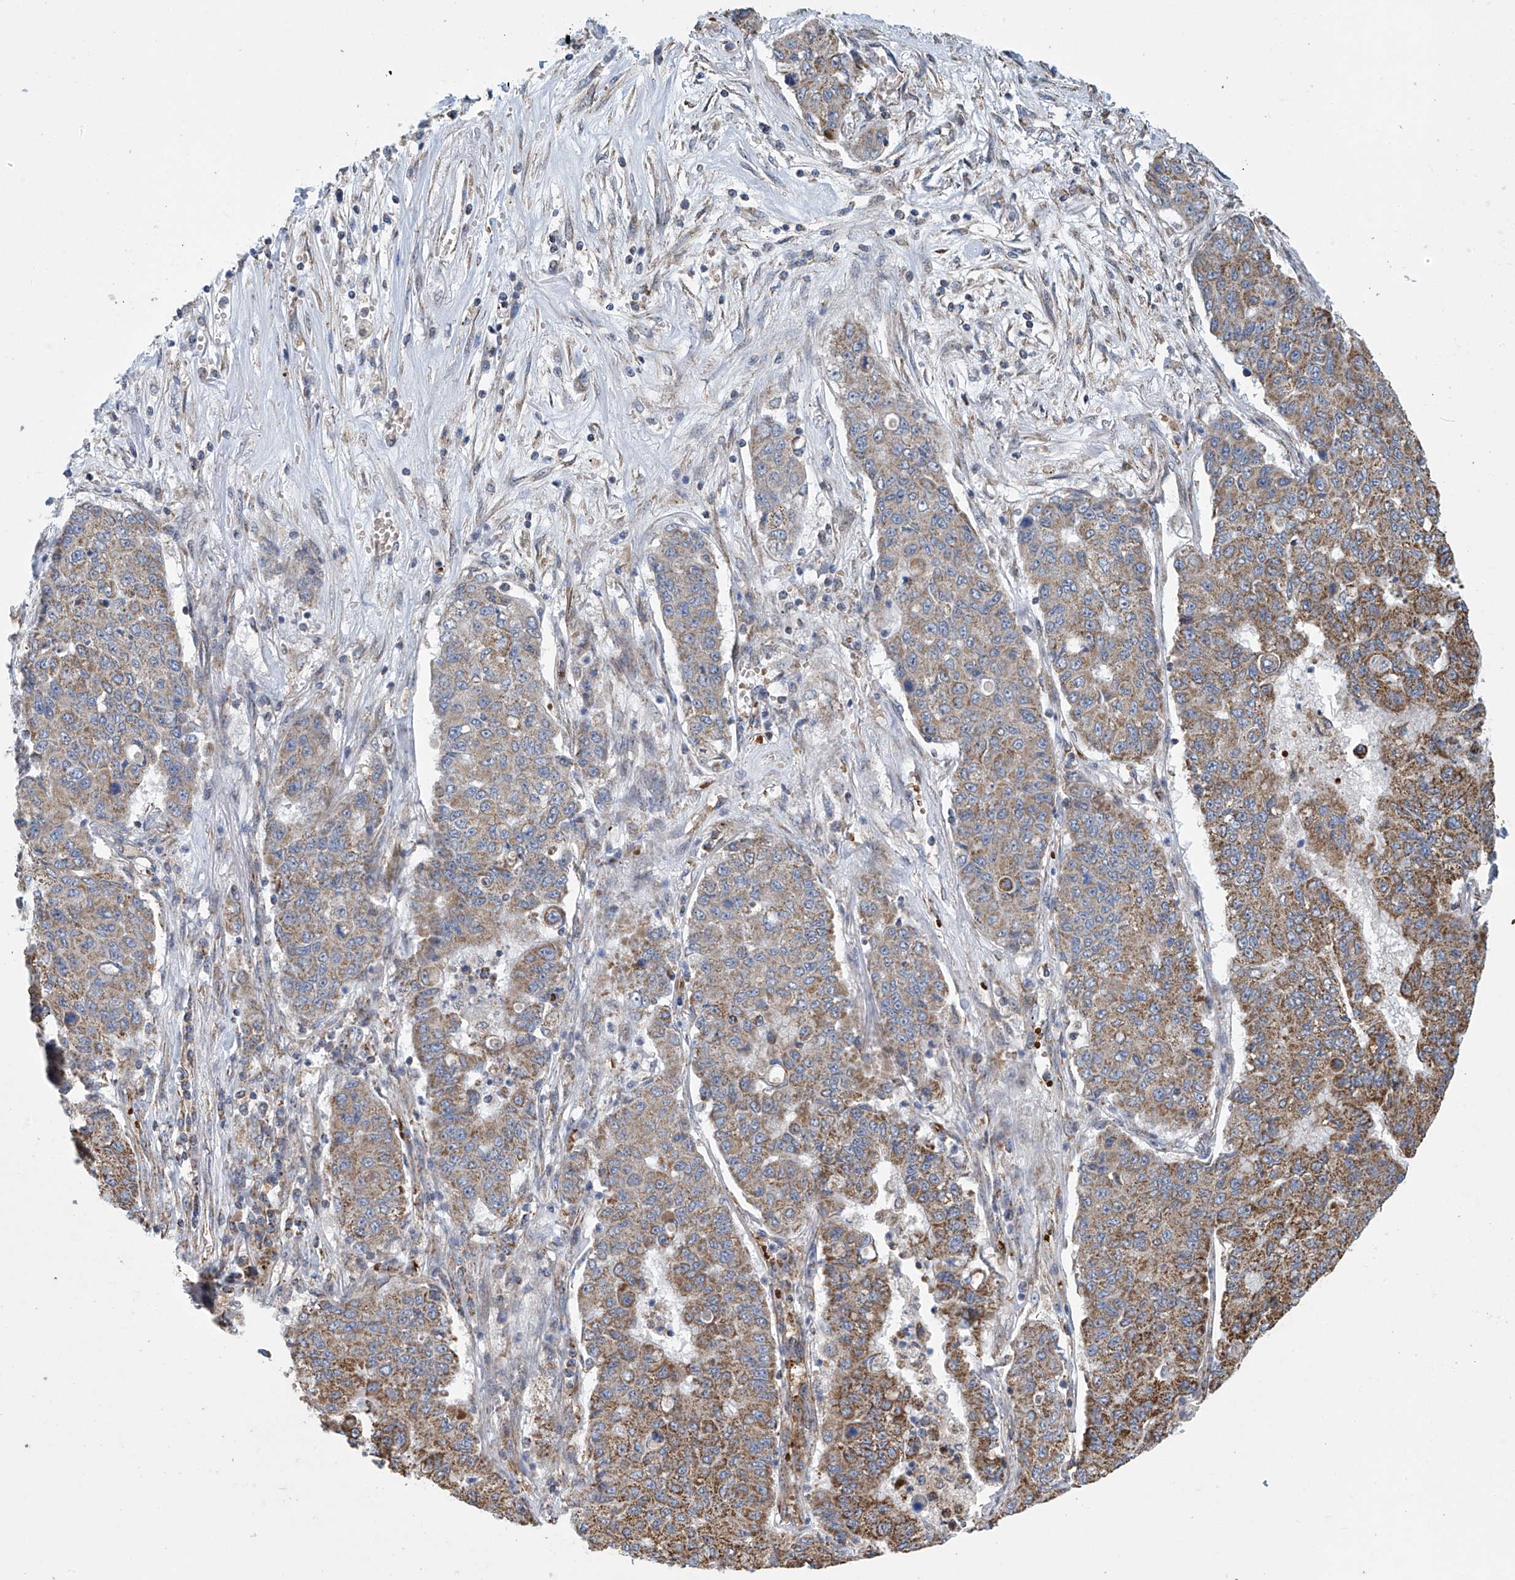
{"staining": {"intensity": "moderate", "quantity": ">75%", "location": "cytoplasmic/membranous"}, "tissue": "lung cancer", "cell_type": "Tumor cells", "image_type": "cancer", "snomed": [{"axis": "morphology", "description": "Squamous cell carcinoma, NOS"}, {"axis": "topography", "description": "Lung"}], "caption": "Lung cancer (squamous cell carcinoma) tissue reveals moderate cytoplasmic/membranous positivity in approximately >75% of tumor cells, visualized by immunohistochemistry.", "gene": "COMMD1", "patient": {"sex": "male", "age": 74}}